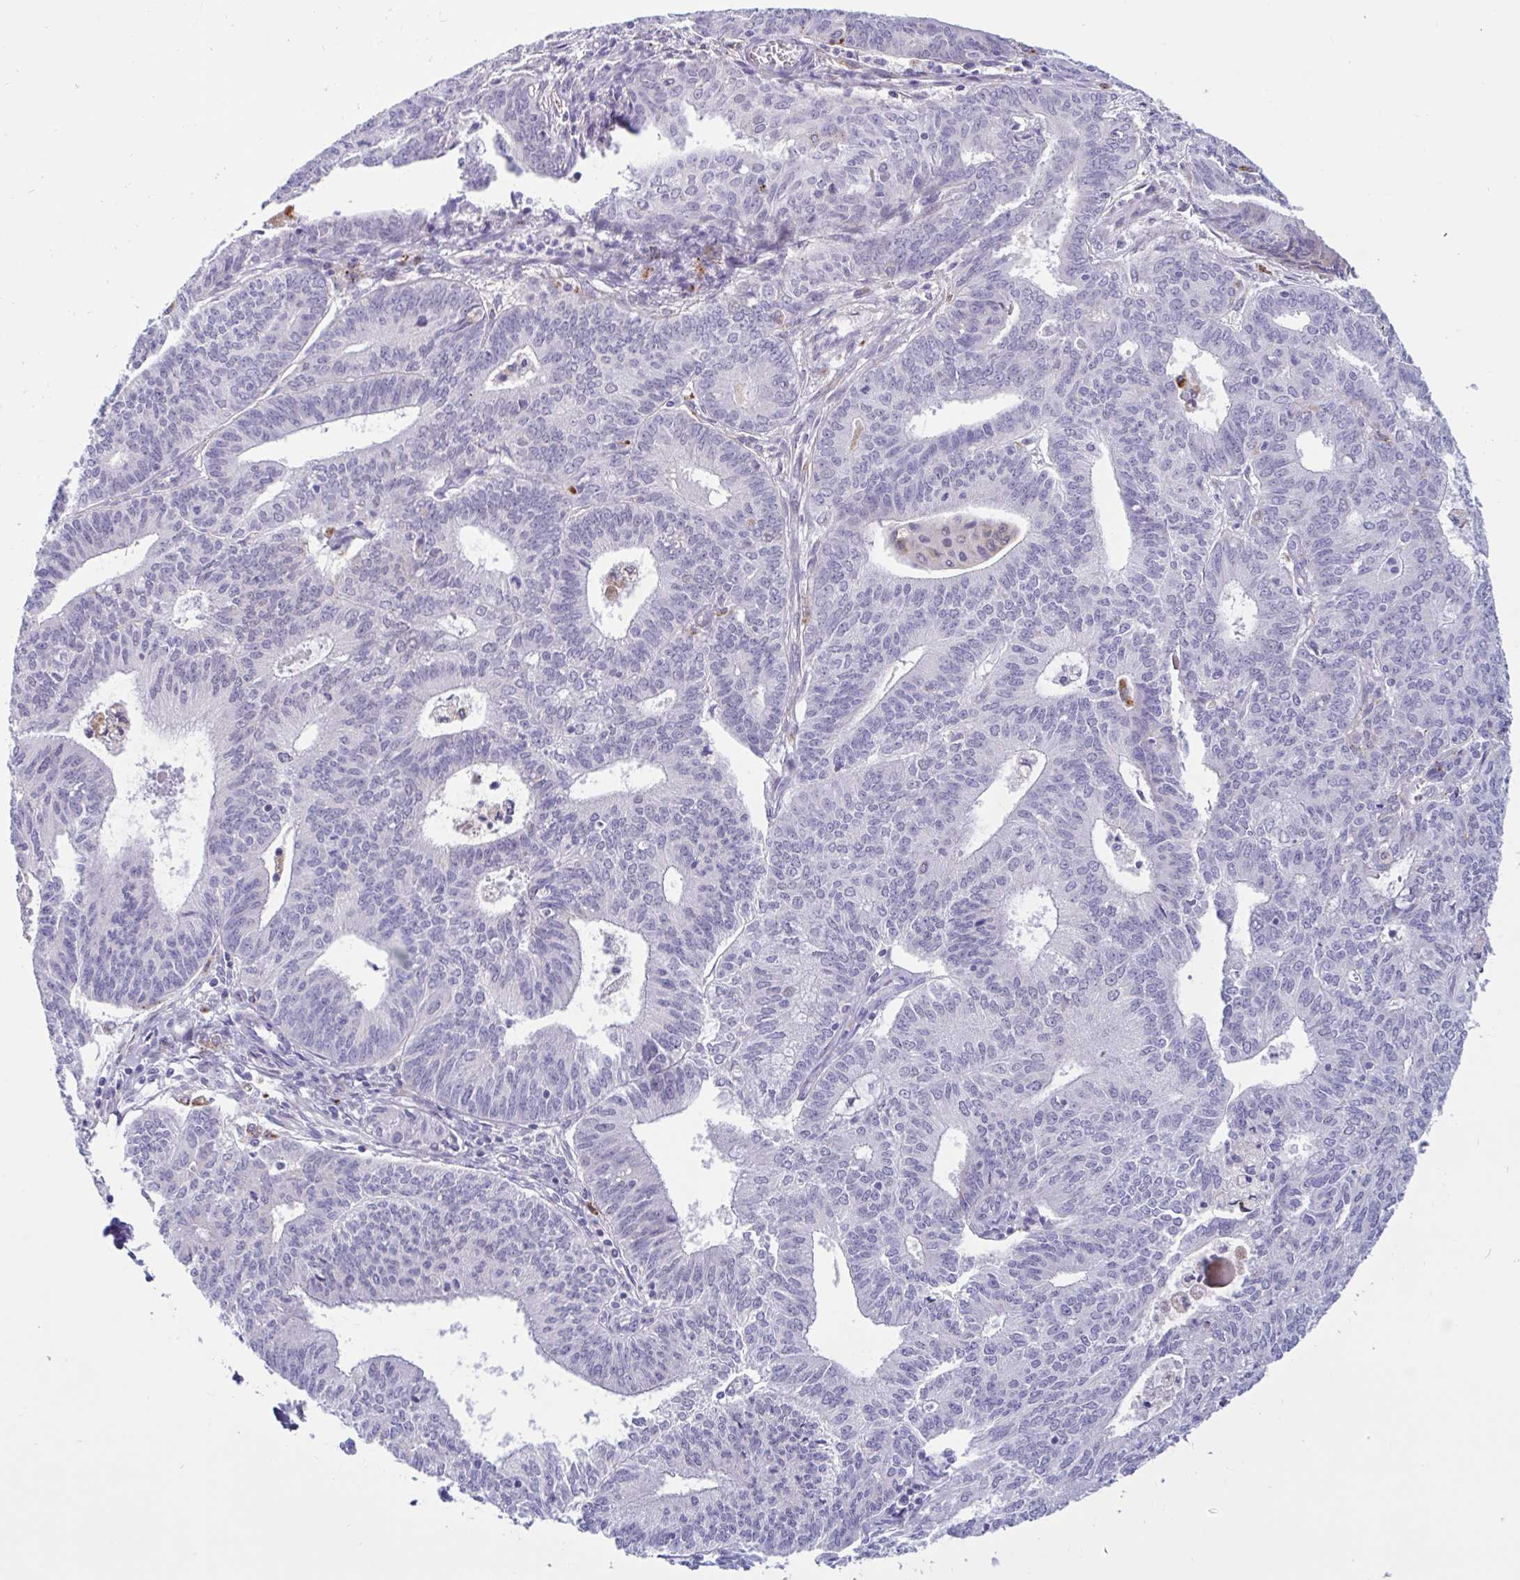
{"staining": {"intensity": "negative", "quantity": "none", "location": "none"}, "tissue": "endometrial cancer", "cell_type": "Tumor cells", "image_type": "cancer", "snomed": [{"axis": "morphology", "description": "Adenocarcinoma, NOS"}, {"axis": "topography", "description": "Endometrium"}], "caption": "The histopathology image exhibits no significant positivity in tumor cells of adenocarcinoma (endometrial). Brightfield microscopy of immunohistochemistry (IHC) stained with DAB (3,3'-diaminobenzidine) (brown) and hematoxylin (blue), captured at high magnification.", "gene": "FAM219B", "patient": {"sex": "female", "age": 61}}